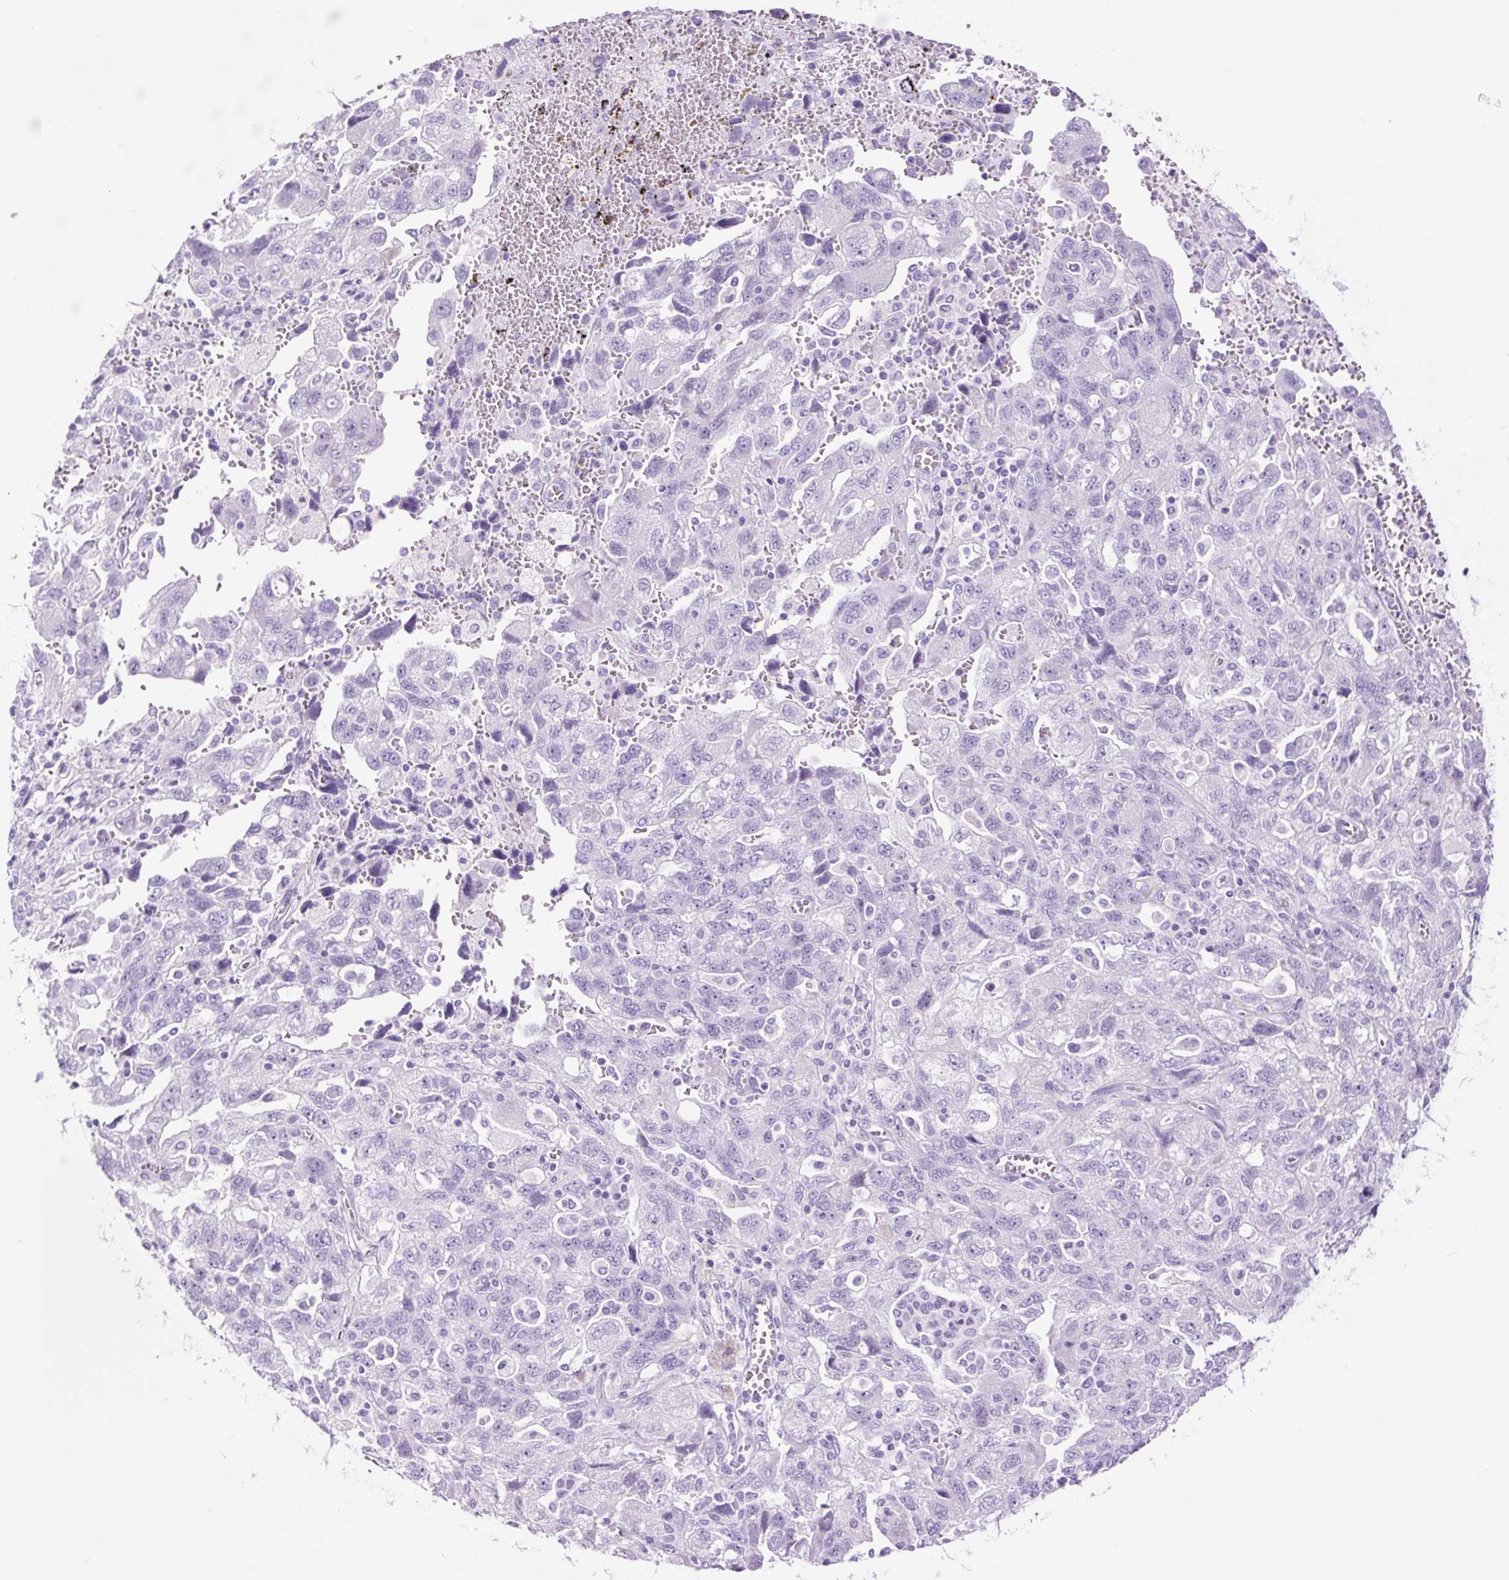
{"staining": {"intensity": "negative", "quantity": "none", "location": "none"}, "tissue": "ovarian cancer", "cell_type": "Tumor cells", "image_type": "cancer", "snomed": [{"axis": "morphology", "description": "Carcinoma, NOS"}, {"axis": "morphology", "description": "Cystadenocarcinoma, serous, NOS"}, {"axis": "topography", "description": "Ovary"}], "caption": "High power microscopy micrograph of an immunohistochemistry (IHC) micrograph of ovarian carcinoma, revealing no significant staining in tumor cells.", "gene": "TFF2", "patient": {"sex": "female", "age": 69}}